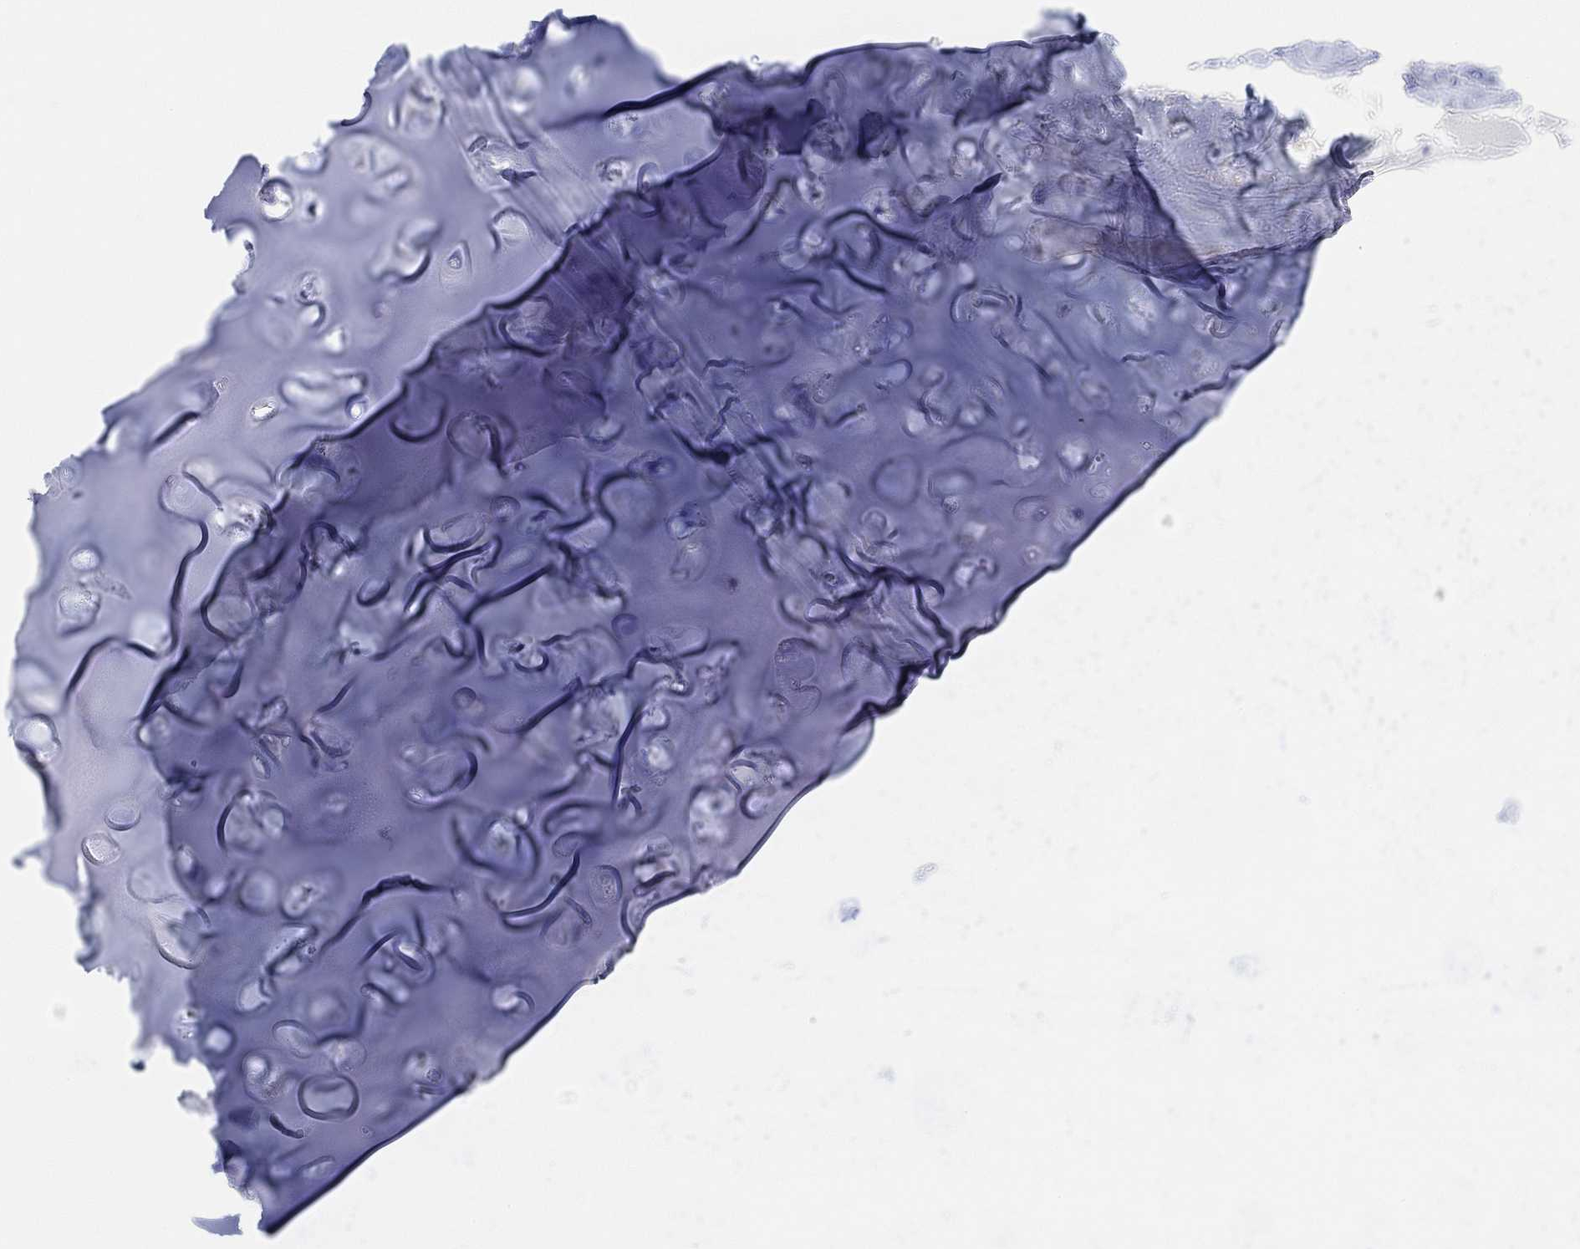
{"staining": {"intensity": "negative", "quantity": "none", "location": "none"}, "tissue": "soft tissue", "cell_type": "Chondrocytes", "image_type": "normal", "snomed": [{"axis": "morphology", "description": "Normal tissue, NOS"}, {"axis": "topography", "description": "Cartilage tissue"}], "caption": "High power microscopy histopathology image of an immunohistochemistry histopathology image of unremarkable soft tissue, revealing no significant expression in chondrocytes.", "gene": "RETNLB", "patient": {"sex": "male", "age": 62}}